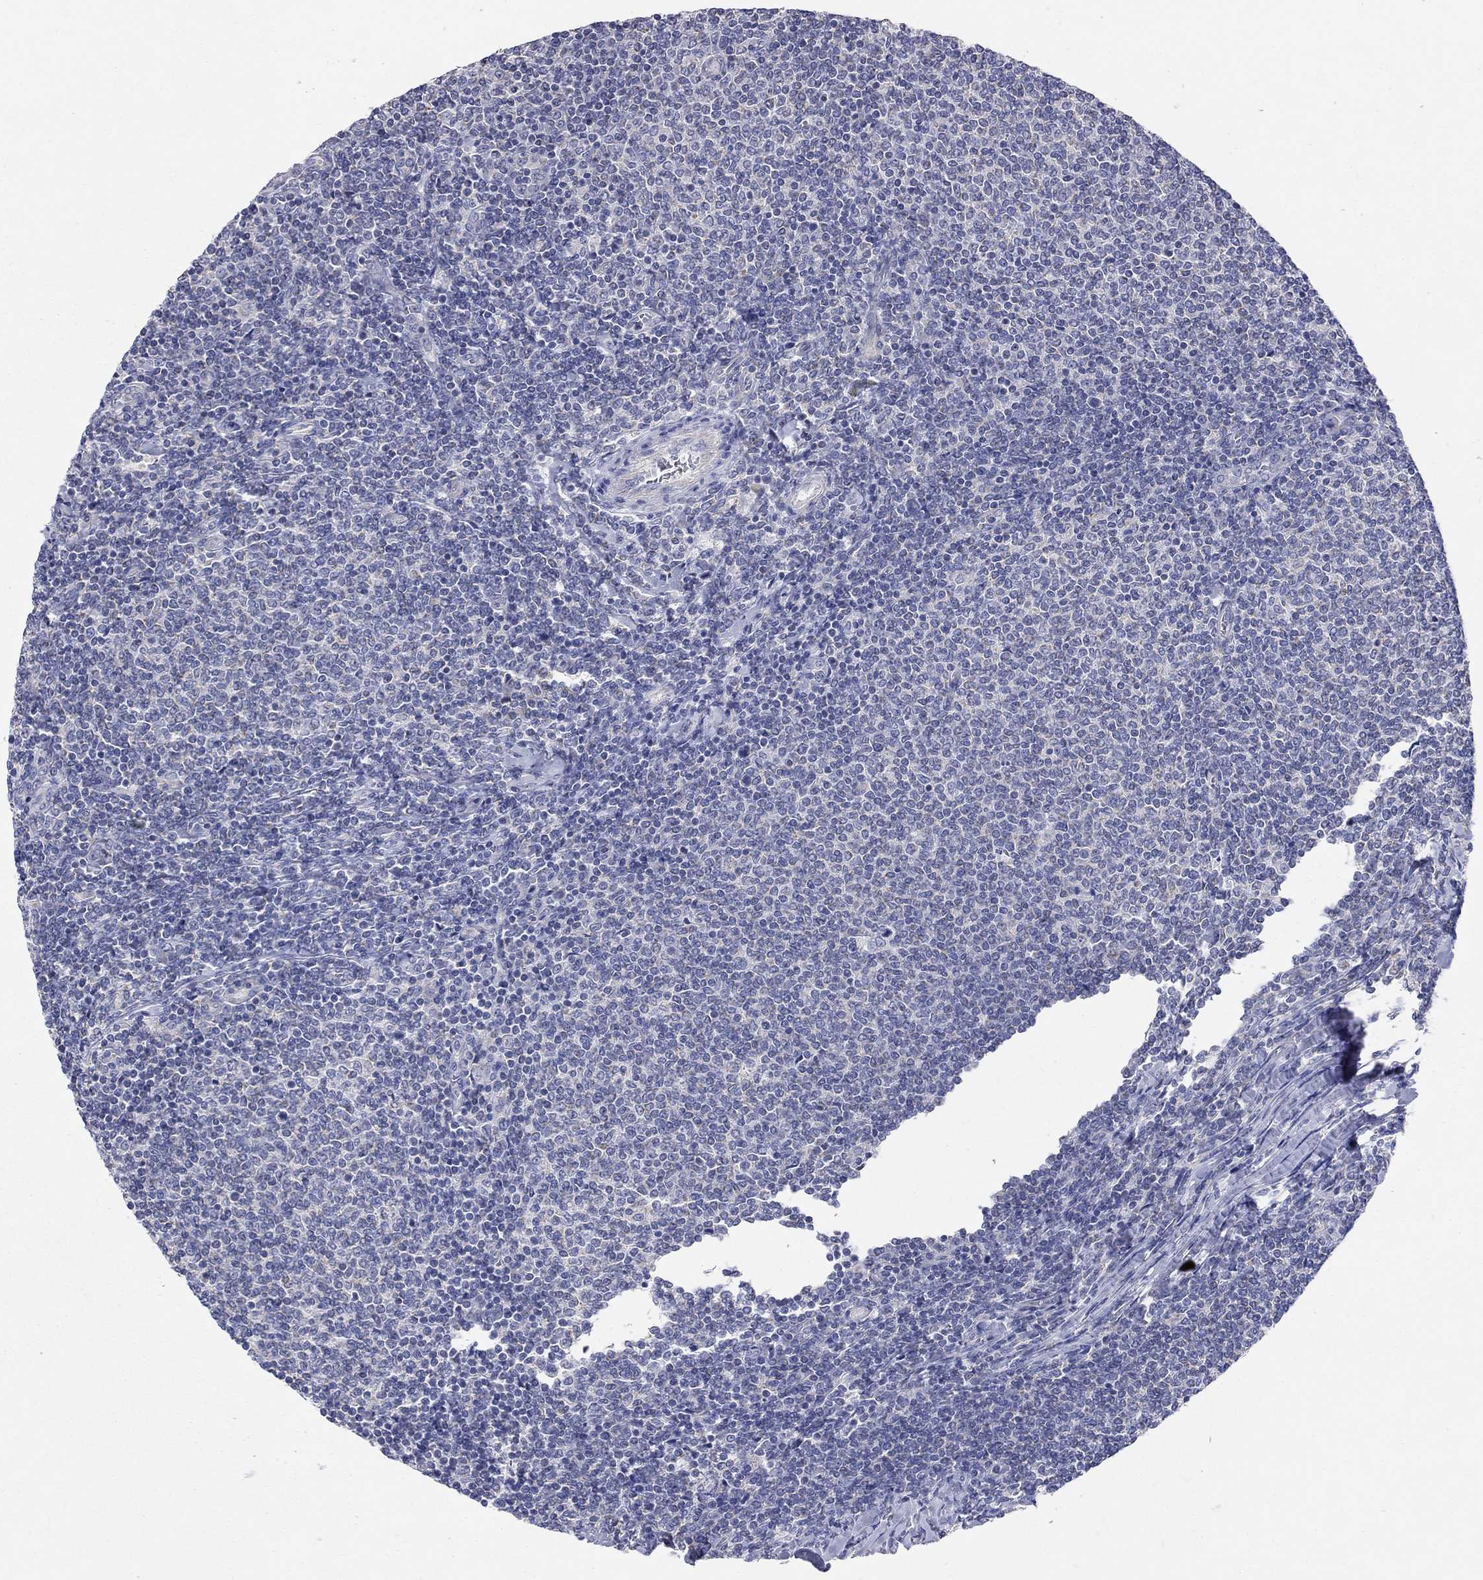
{"staining": {"intensity": "negative", "quantity": "none", "location": "none"}, "tissue": "lymphoma", "cell_type": "Tumor cells", "image_type": "cancer", "snomed": [{"axis": "morphology", "description": "Malignant lymphoma, non-Hodgkin's type, Low grade"}, {"axis": "topography", "description": "Lymph node"}], "caption": "Image shows no protein staining in tumor cells of lymphoma tissue.", "gene": "RCAN1", "patient": {"sex": "male", "age": 52}}